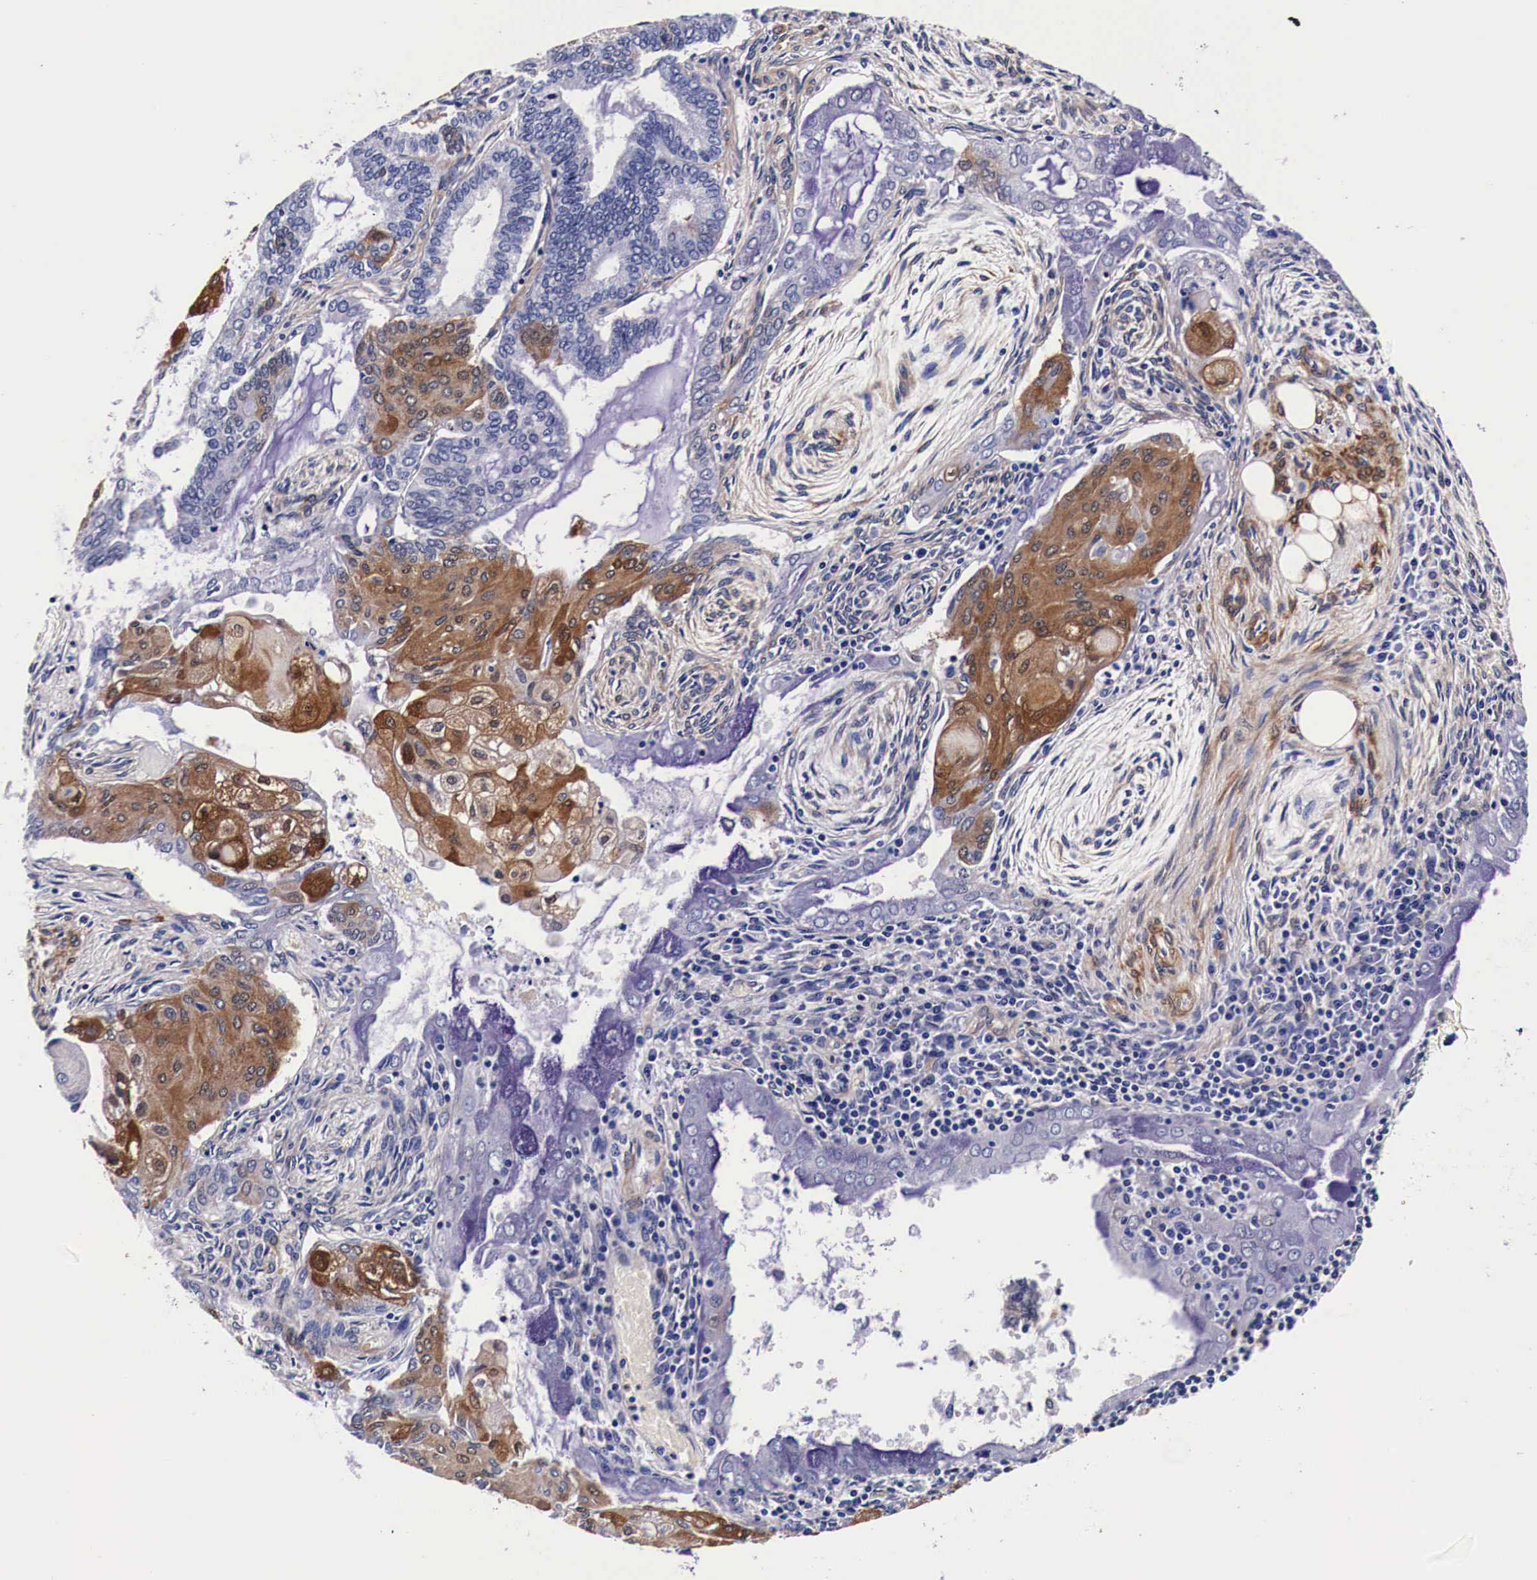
{"staining": {"intensity": "strong", "quantity": "25%-75%", "location": "cytoplasmic/membranous"}, "tissue": "endometrial cancer", "cell_type": "Tumor cells", "image_type": "cancer", "snomed": [{"axis": "morphology", "description": "Adenocarcinoma, NOS"}, {"axis": "topography", "description": "Endometrium"}], "caption": "Protein staining exhibits strong cytoplasmic/membranous positivity in approximately 25%-75% of tumor cells in endometrial adenocarcinoma. The staining is performed using DAB (3,3'-diaminobenzidine) brown chromogen to label protein expression. The nuclei are counter-stained blue using hematoxylin.", "gene": "HSPB1", "patient": {"sex": "female", "age": 79}}